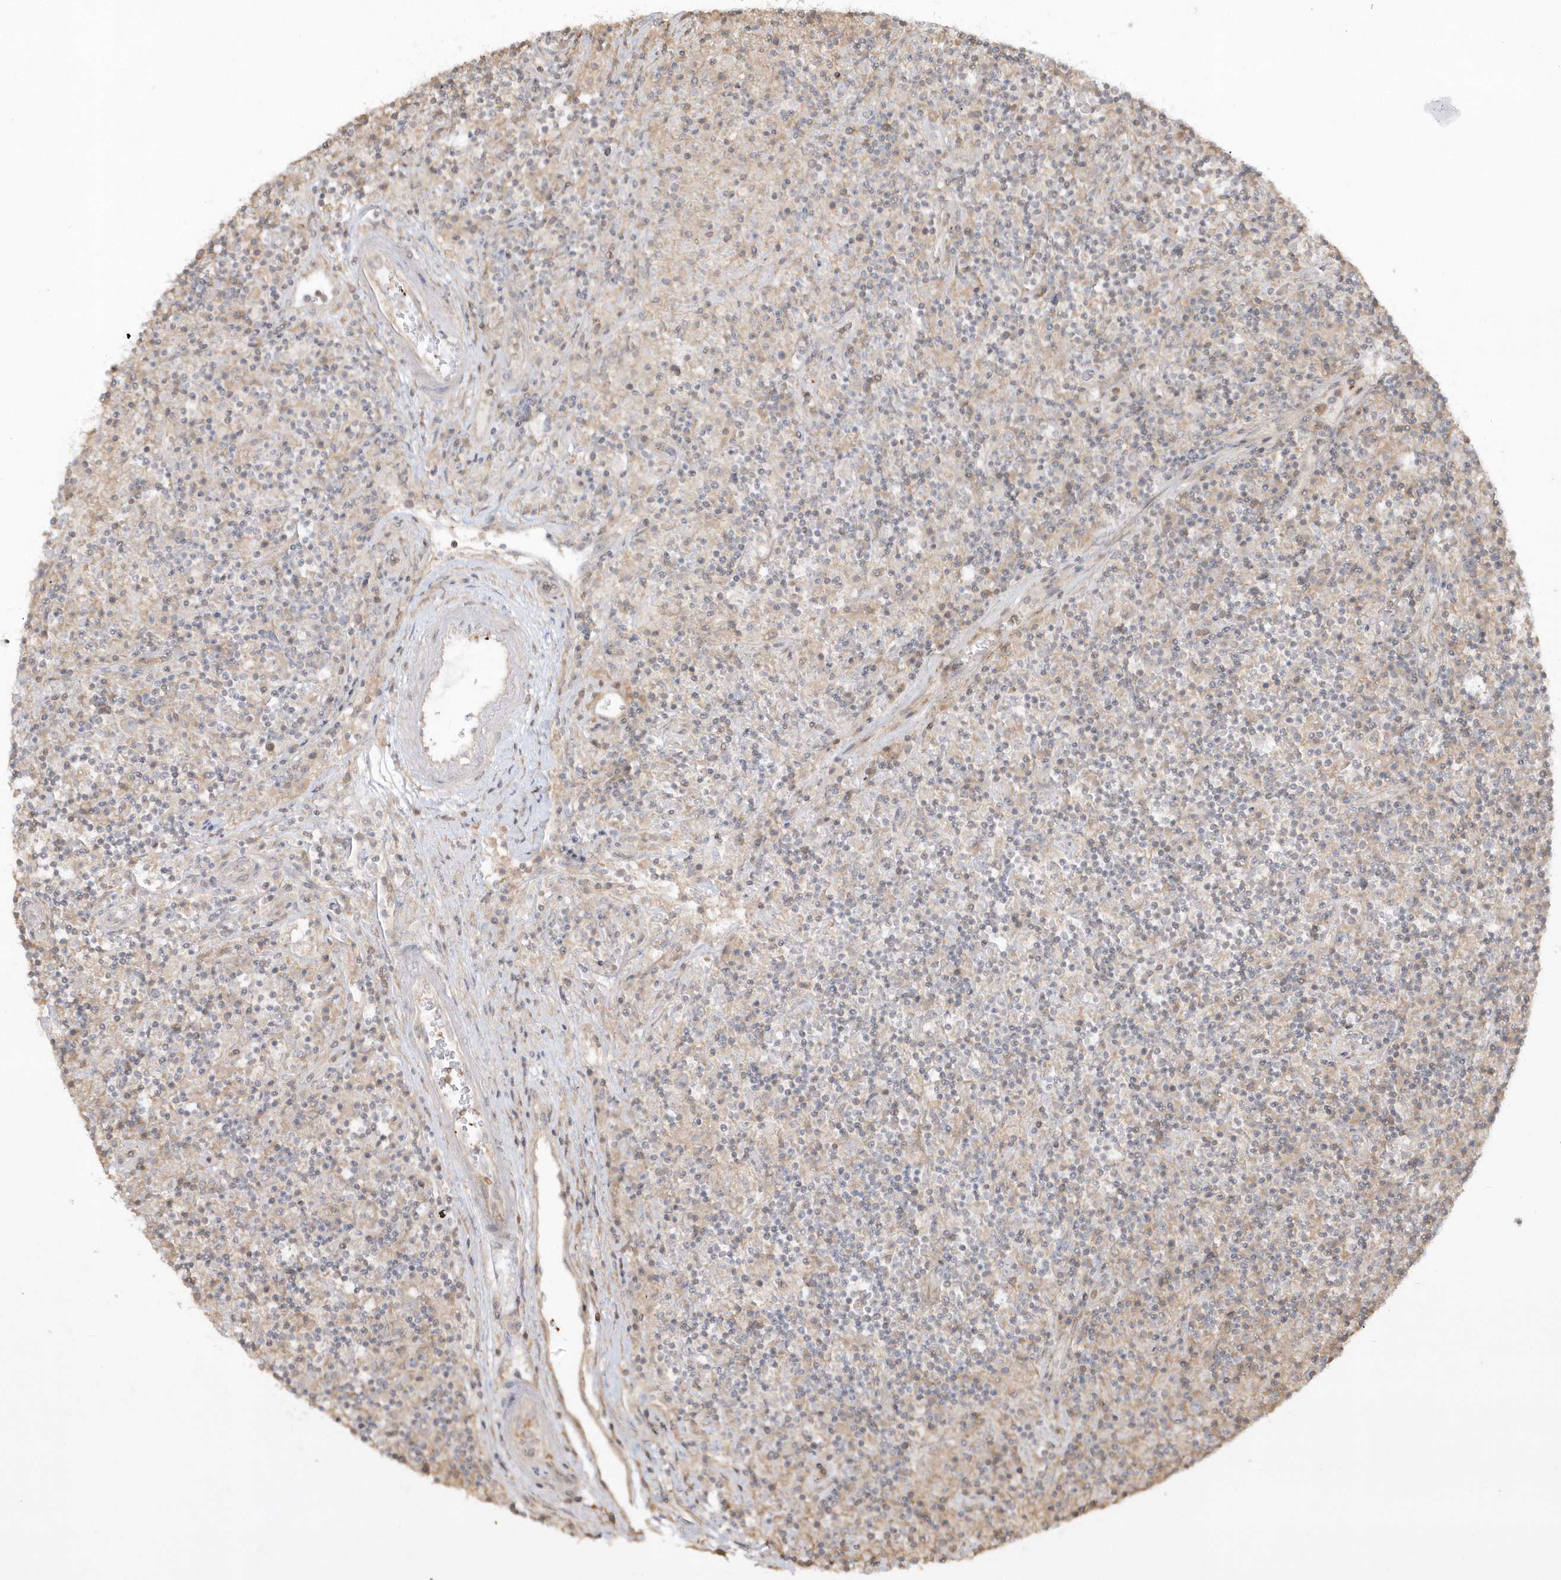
{"staining": {"intensity": "negative", "quantity": "none", "location": "none"}, "tissue": "lymphoma", "cell_type": "Tumor cells", "image_type": "cancer", "snomed": [{"axis": "morphology", "description": "Hodgkin's disease, NOS"}, {"axis": "topography", "description": "Lymph node"}], "caption": "An IHC image of Hodgkin's disease is shown. There is no staining in tumor cells of Hodgkin's disease.", "gene": "BSN", "patient": {"sex": "male", "age": 70}}